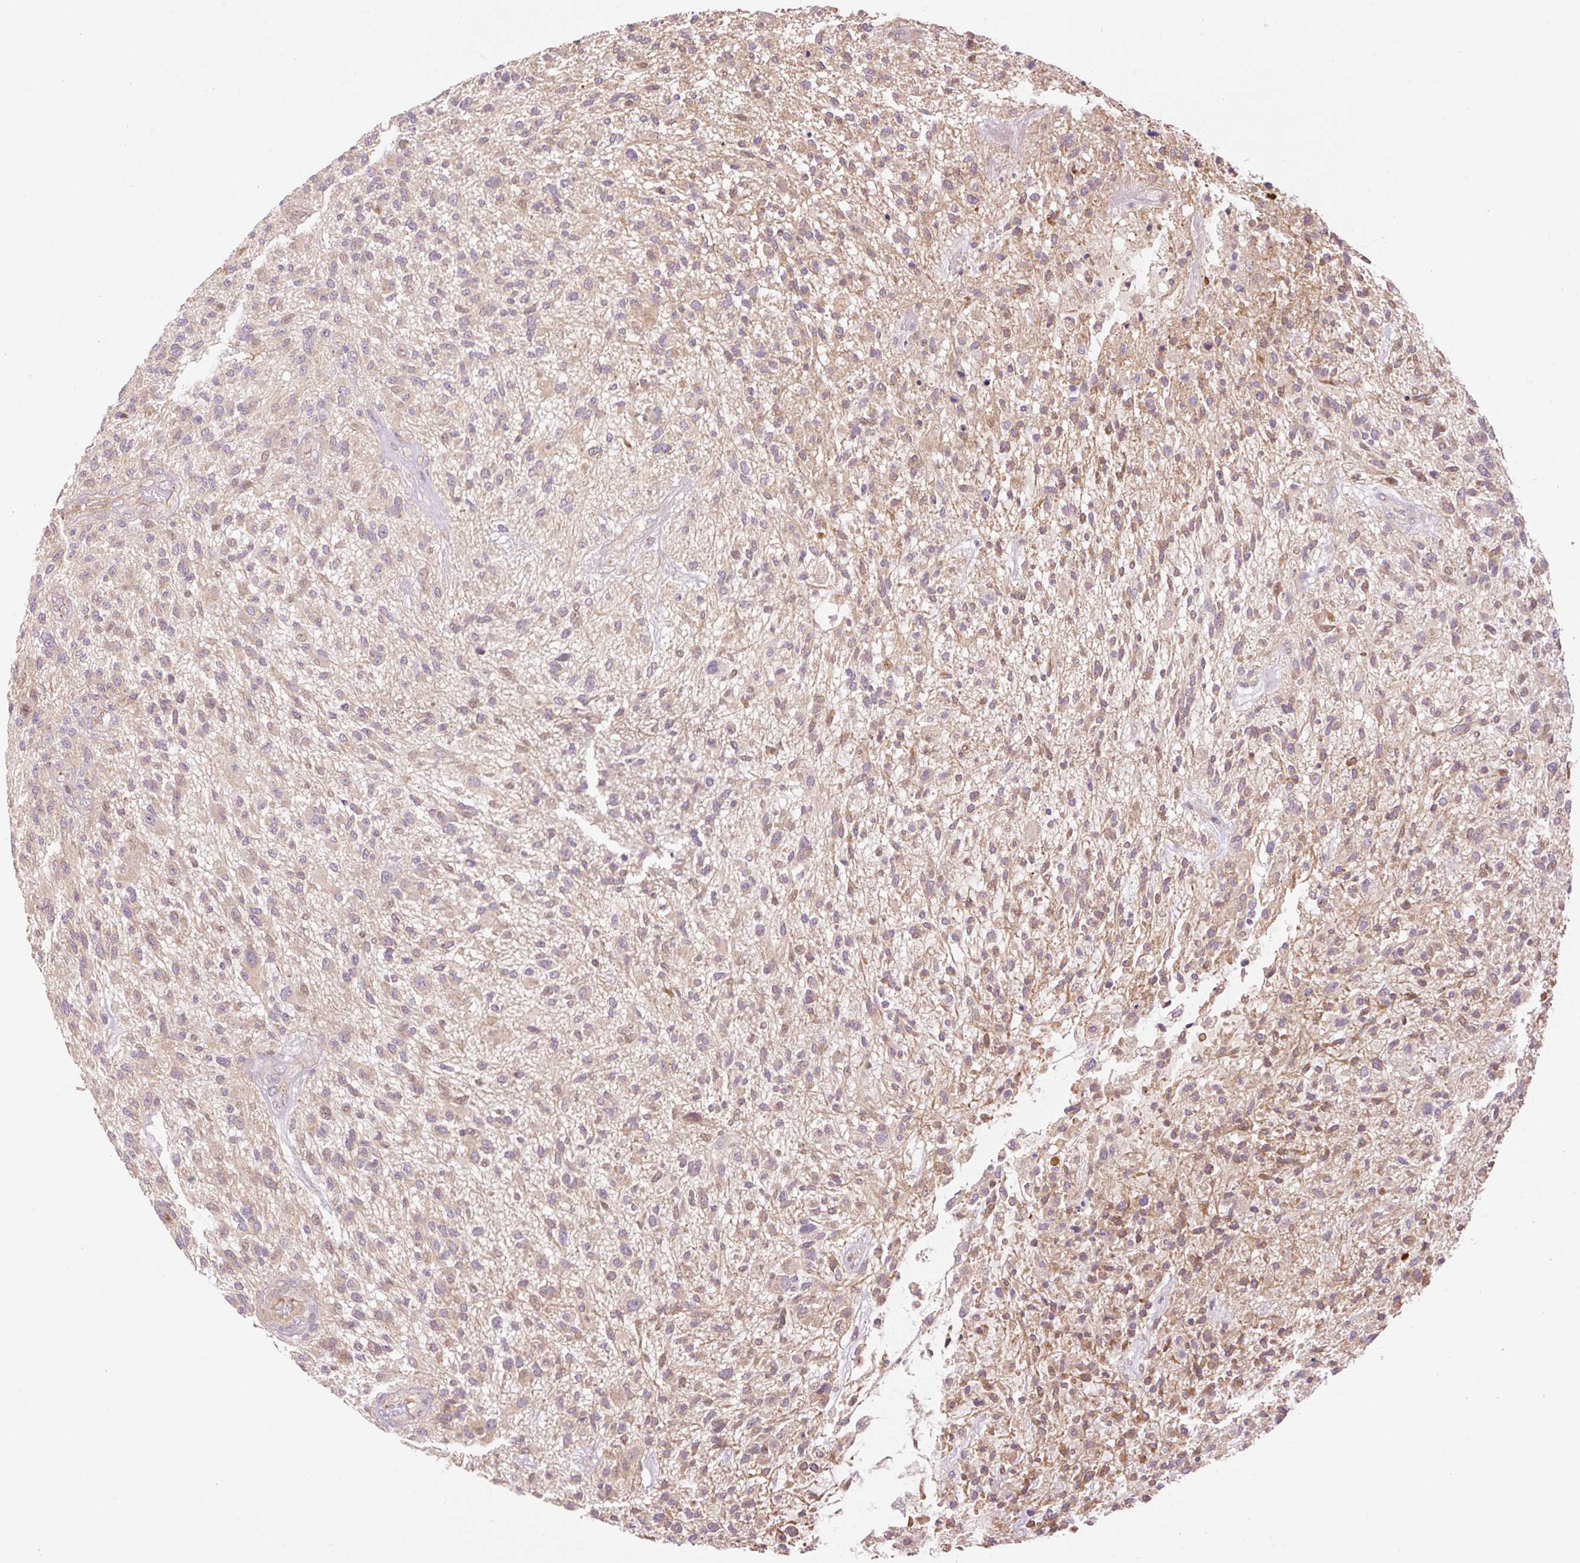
{"staining": {"intensity": "moderate", "quantity": "<25%", "location": "cytoplasmic/membranous"}, "tissue": "glioma", "cell_type": "Tumor cells", "image_type": "cancer", "snomed": [{"axis": "morphology", "description": "Glioma, malignant, High grade"}, {"axis": "topography", "description": "Brain"}], "caption": "Protein expression analysis of human high-grade glioma (malignant) reveals moderate cytoplasmic/membranous expression in approximately <25% of tumor cells. Using DAB (brown) and hematoxylin (blue) stains, captured at high magnification using brightfield microscopy.", "gene": "ZNF394", "patient": {"sex": "male", "age": 47}}